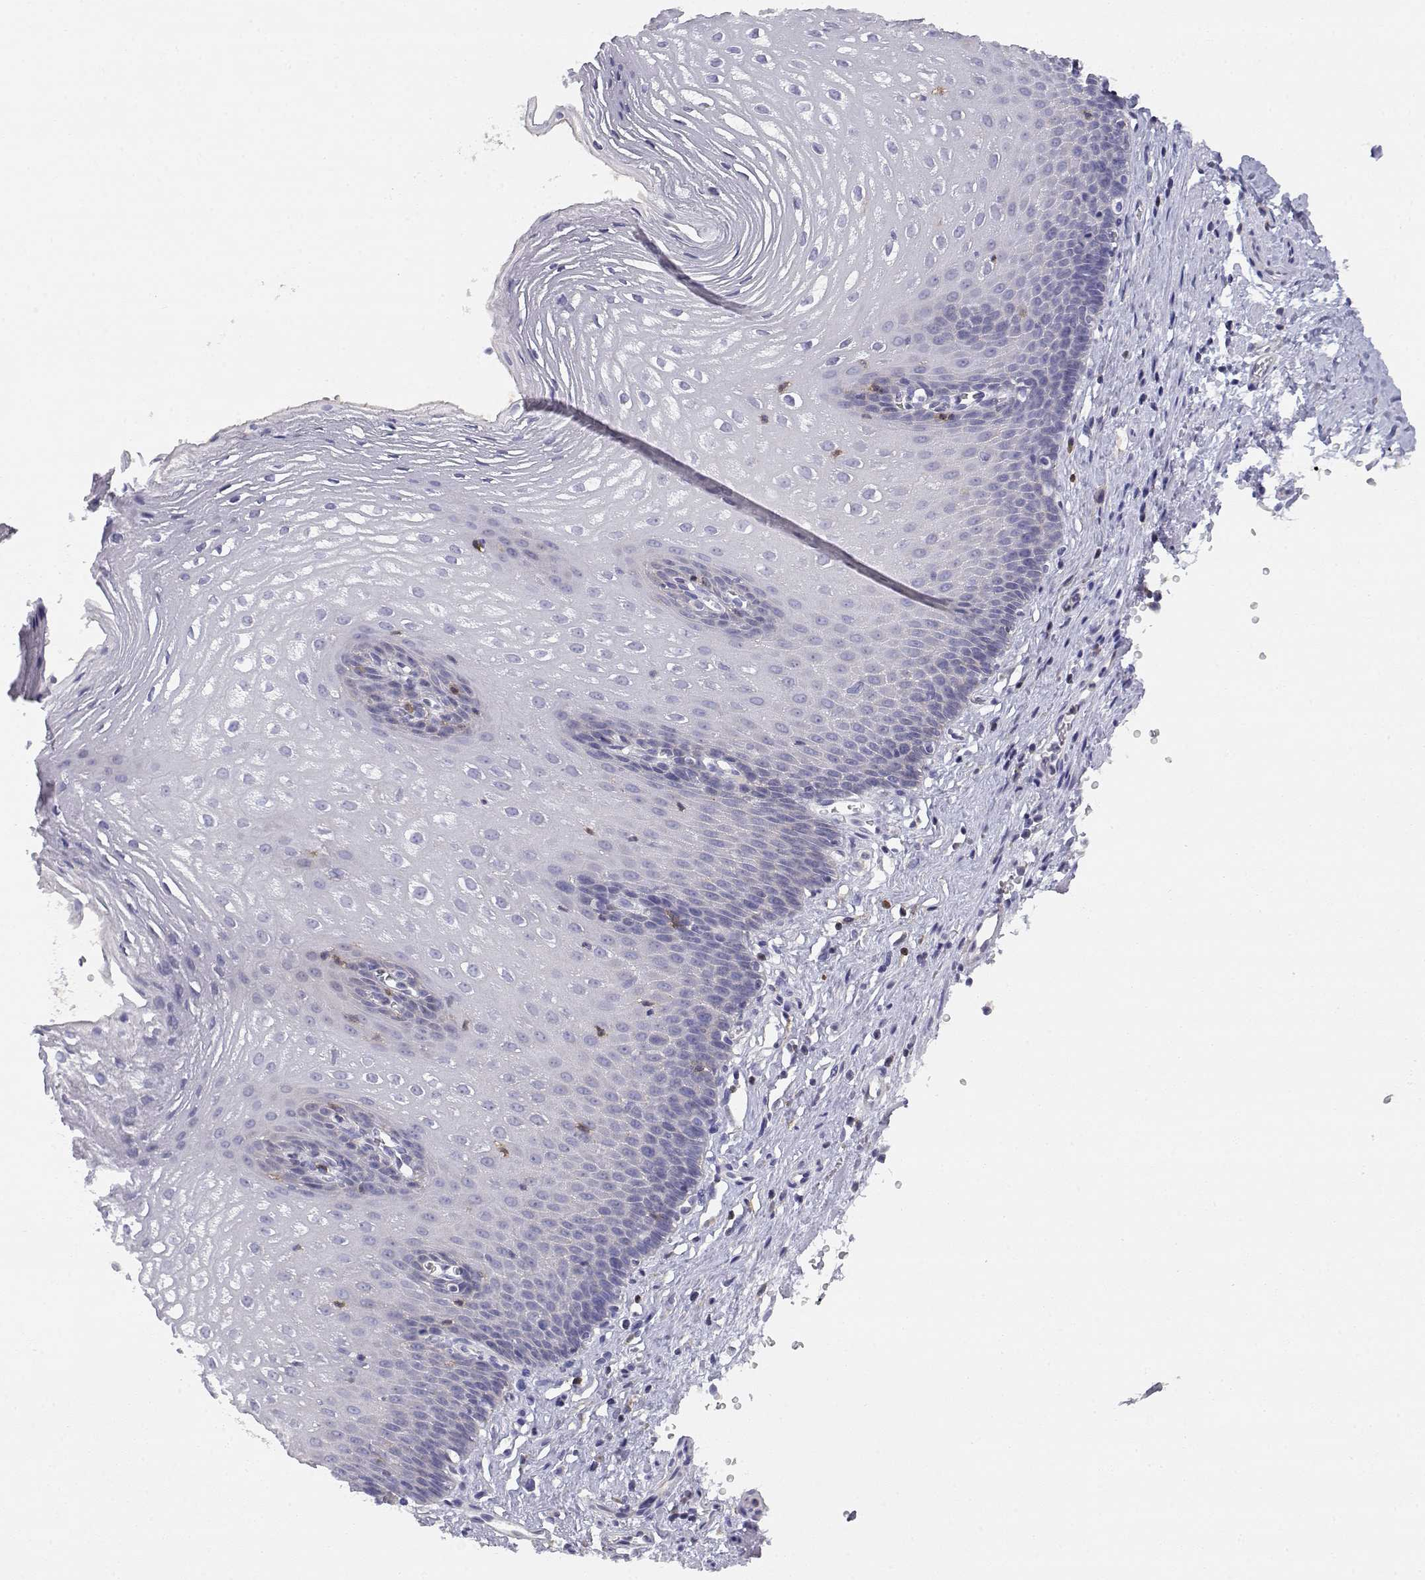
{"staining": {"intensity": "negative", "quantity": "none", "location": "none"}, "tissue": "esophagus", "cell_type": "Squamous epithelial cells", "image_type": "normal", "snomed": [{"axis": "morphology", "description": "Normal tissue, NOS"}, {"axis": "topography", "description": "Esophagus"}], "caption": "High power microscopy image of an IHC histopathology image of benign esophagus, revealing no significant staining in squamous epithelial cells.", "gene": "ADA", "patient": {"sex": "male", "age": 72}}